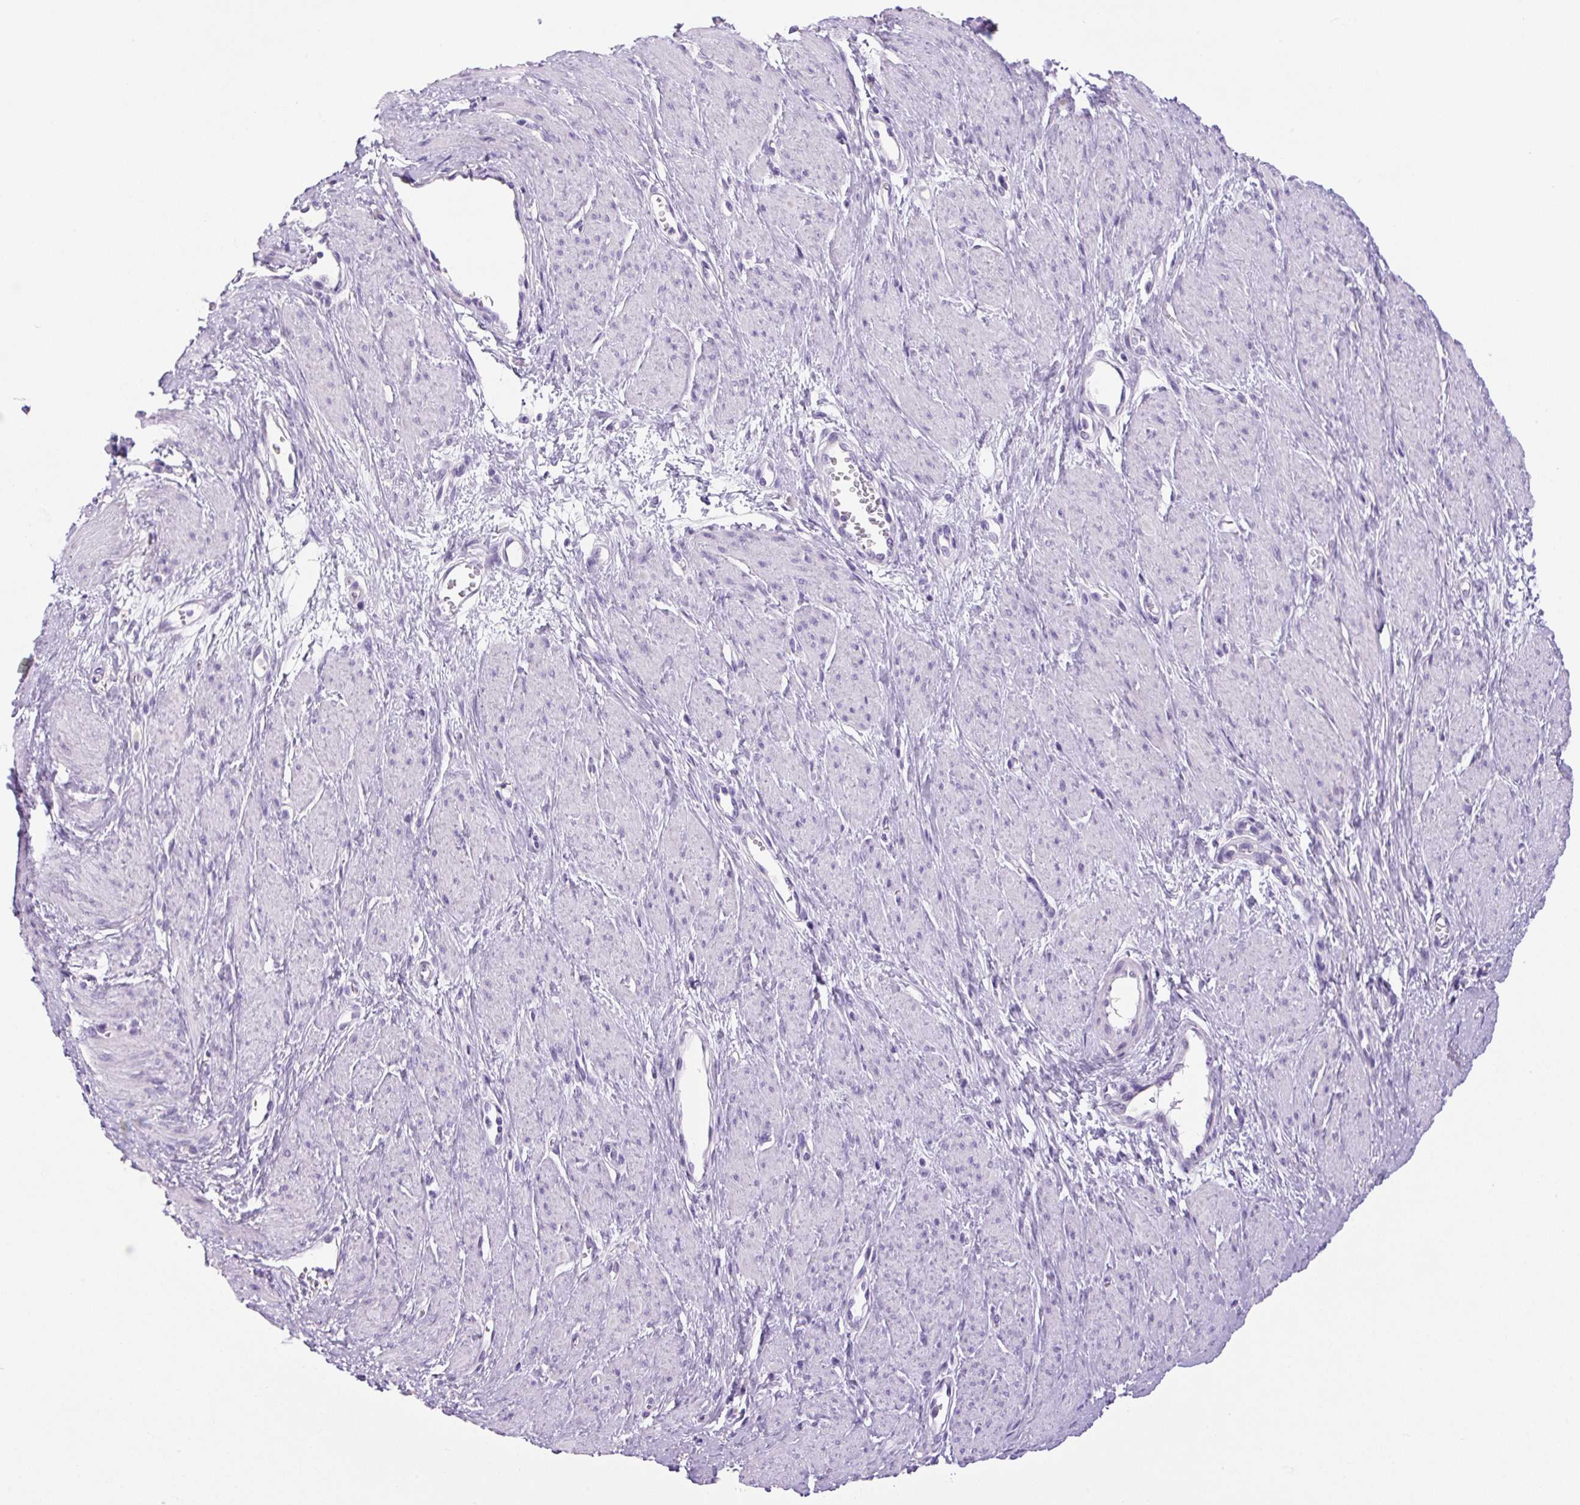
{"staining": {"intensity": "negative", "quantity": "none", "location": "none"}, "tissue": "smooth muscle", "cell_type": "Smooth muscle cells", "image_type": "normal", "snomed": [{"axis": "morphology", "description": "Normal tissue, NOS"}, {"axis": "topography", "description": "Smooth muscle"}, {"axis": "topography", "description": "Uterus"}], "caption": "Unremarkable smooth muscle was stained to show a protein in brown. There is no significant positivity in smooth muscle cells. (DAB (3,3'-diaminobenzidine) immunohistochemistry with hematoxylin counter stain).", "gene": "CHGA", "patient": {"sex": "female", "age": 39}}